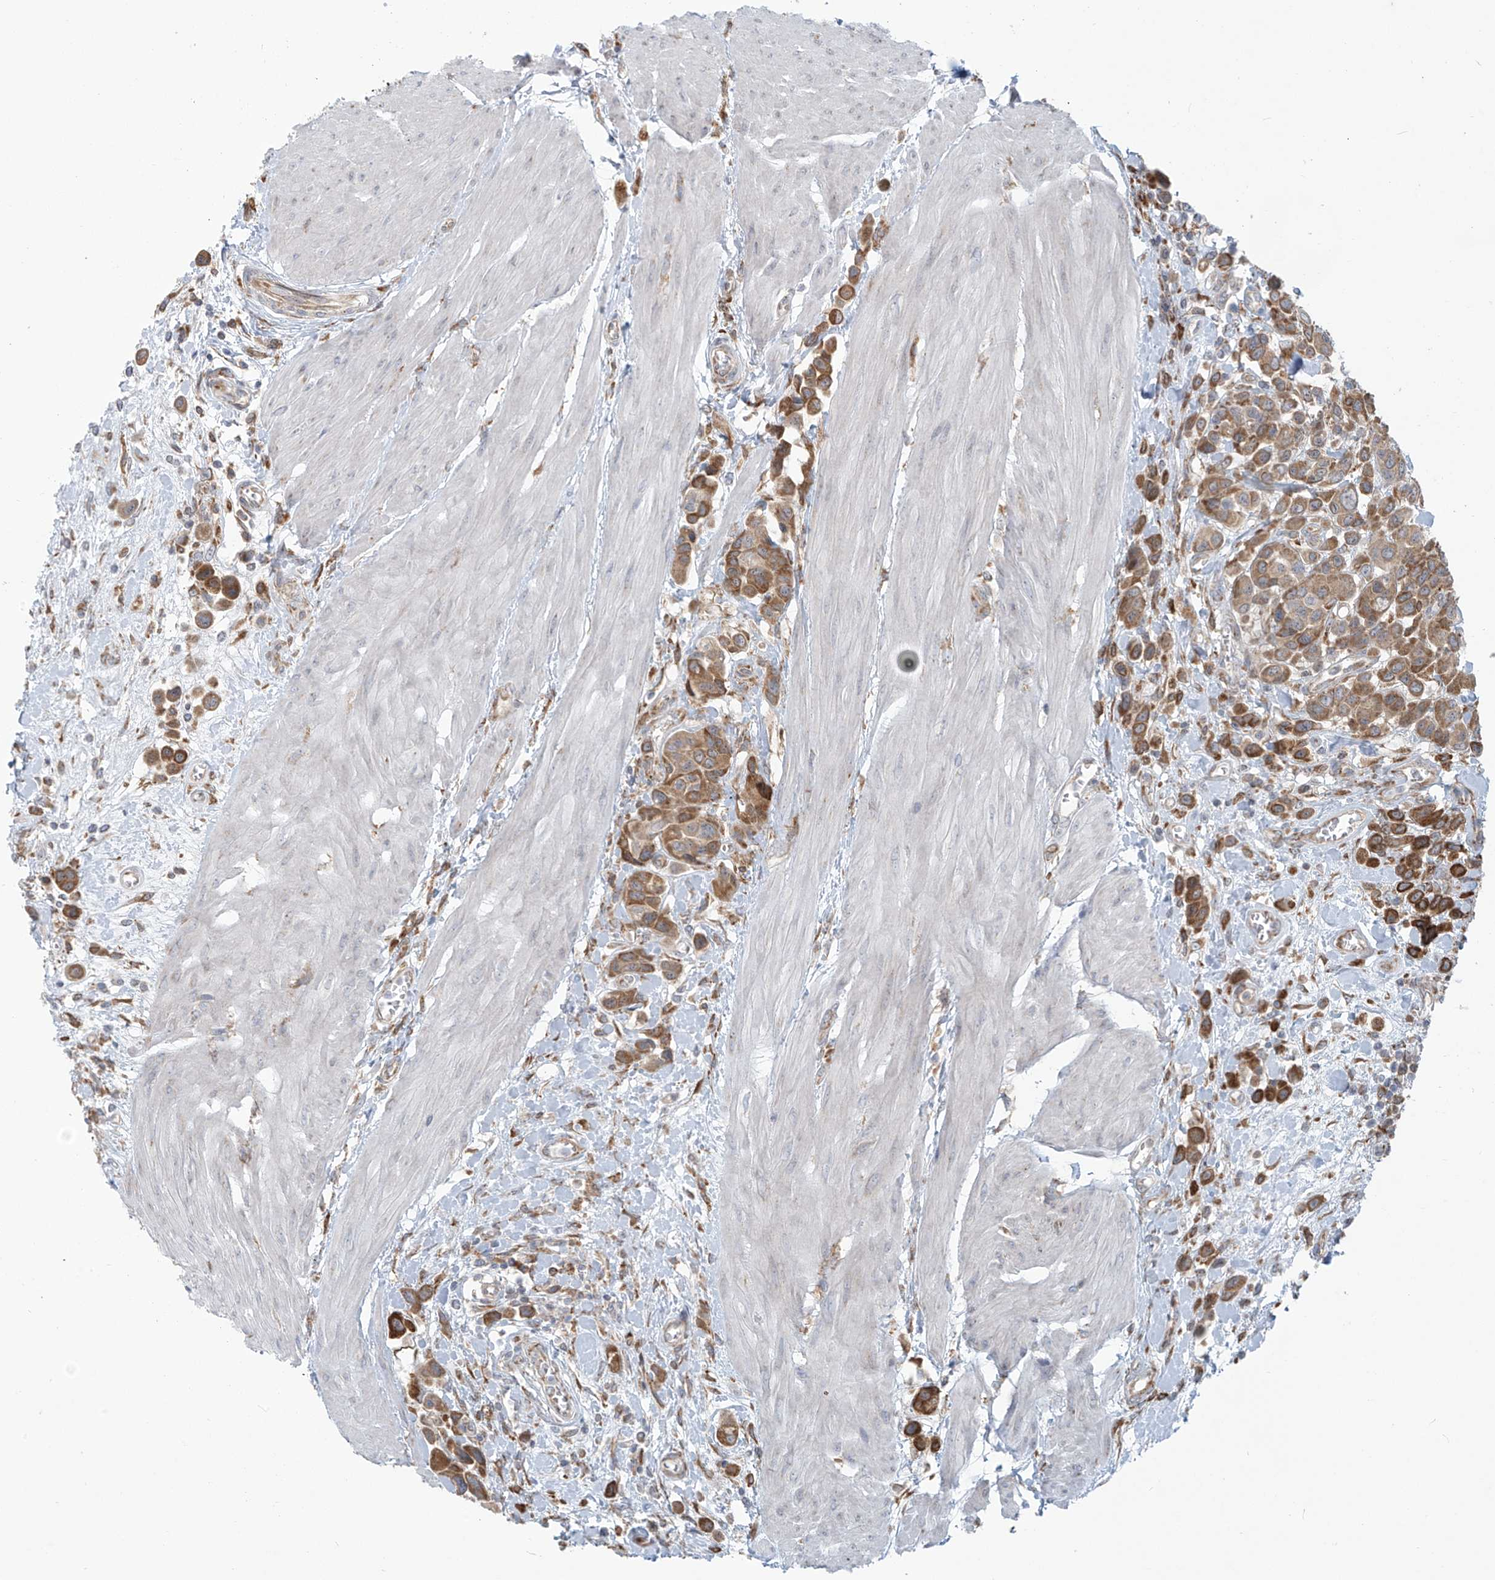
{"staining": {"intensity": "moderate", "quantity": ">75%", "location": "cytoplasmic/membranous"}, "tissue": "urothelial cancer", "cell_type": "Tumor cells", "image_type": "cancer", "snomed": [{"axis": "morphology", "description": "Urothelial carcinoma, High grade"}, {"axis": "topography", "description": "Urinary bladder"}], "caption": "A medium amount of moderate cytoplasmic/membranous positivity is identified in approximately >75% of tumor cells in urothelial cancer tissue.", "gene": "KATNIP", "patient": {"sex": "male", "age": 50}}